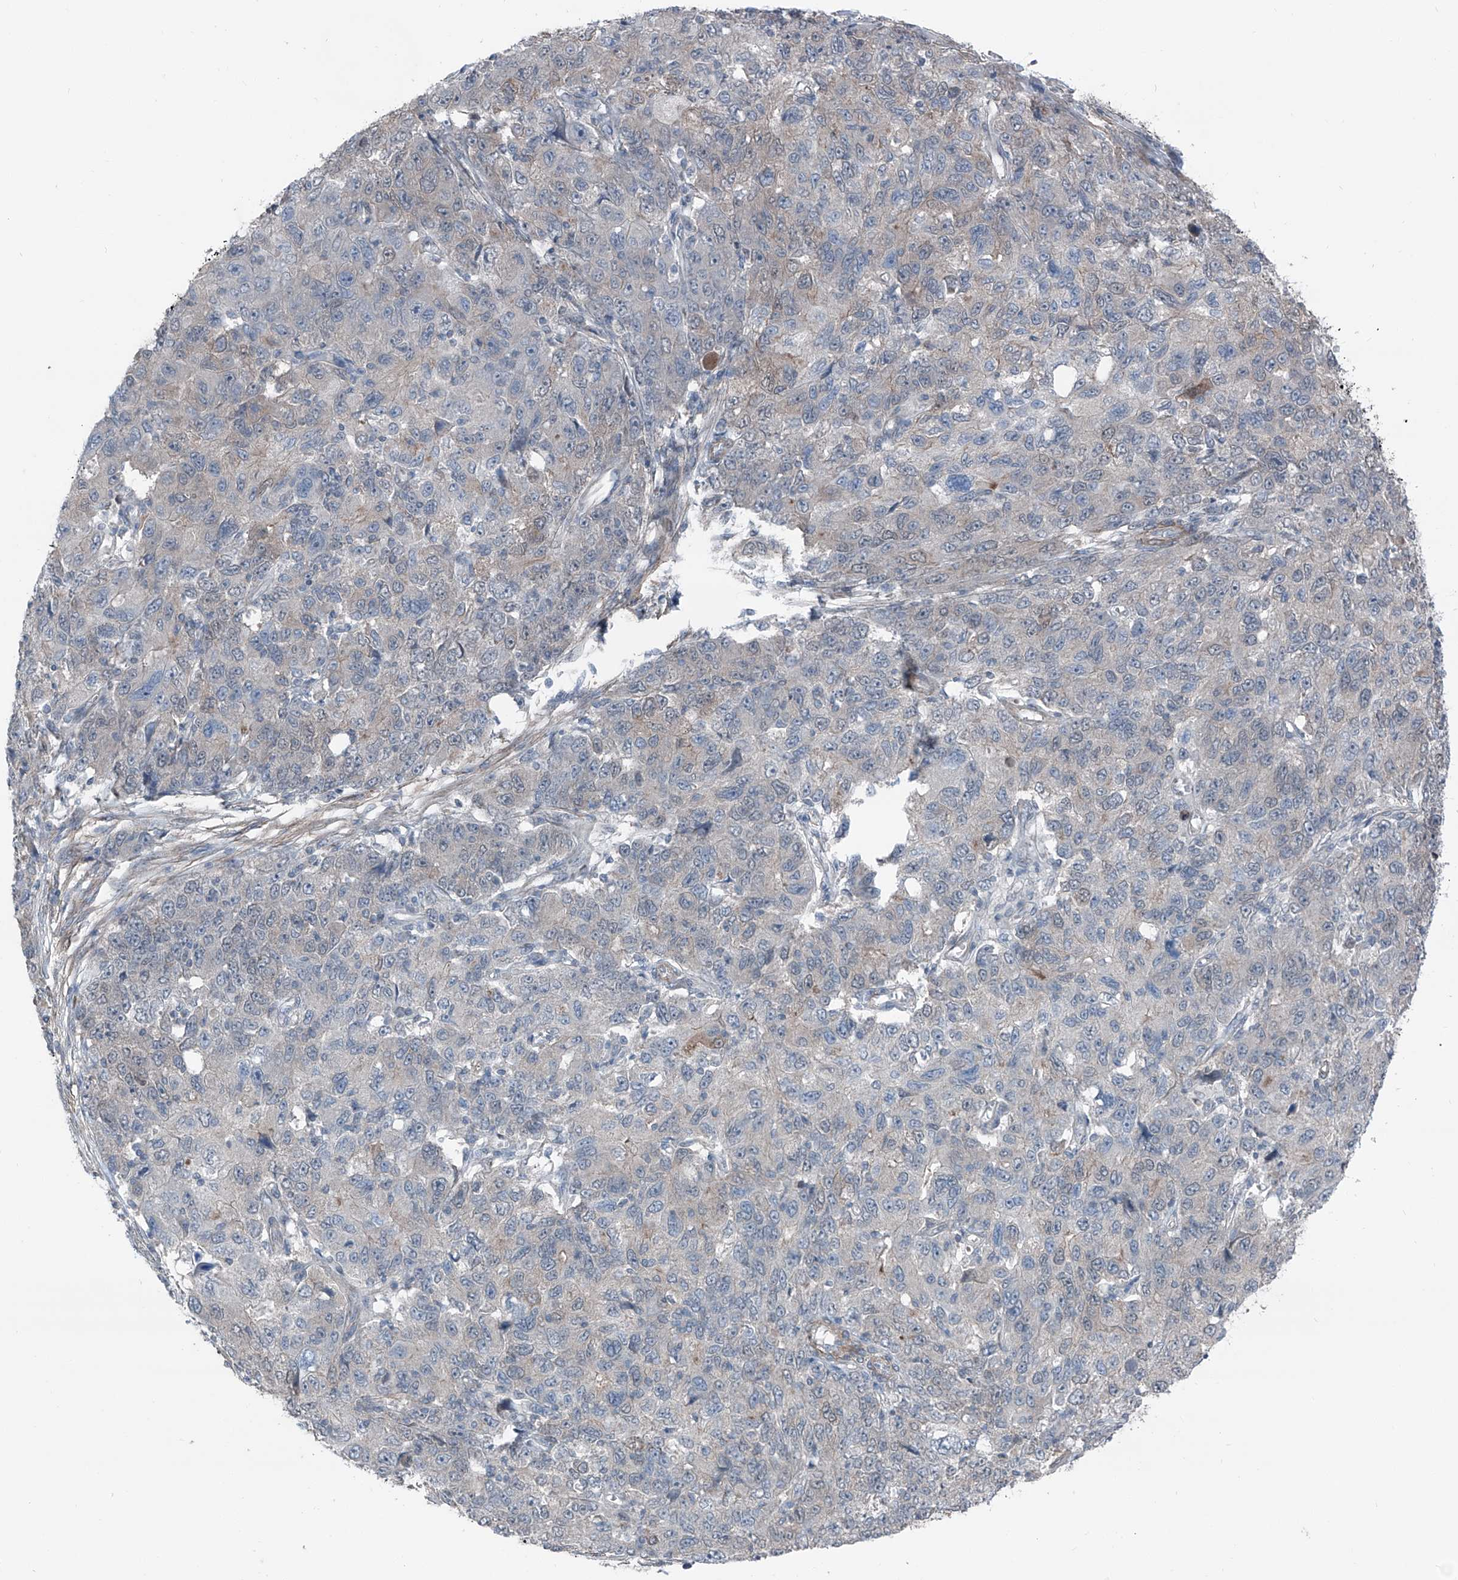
{"staining": {"intensity": "negative", "quantity": "none", "location": "none"}, "tissue": "ovarian cancer", "cell_type": "Tumor cells", "image_type": "cancer", "snomed": [{"axis": "morphology", "description": "Carcinoma, endometroid"}, {"axis": "topography", "description": "Ovary"}], "caption": "Ovarian cancer (endometroid carcinoma) stained for a protein using immunohistochemistry (IHC) exhibits no staining tumor cells.", "gene": "HSPB11", "patient": {"sex": "female", "age": 42}}